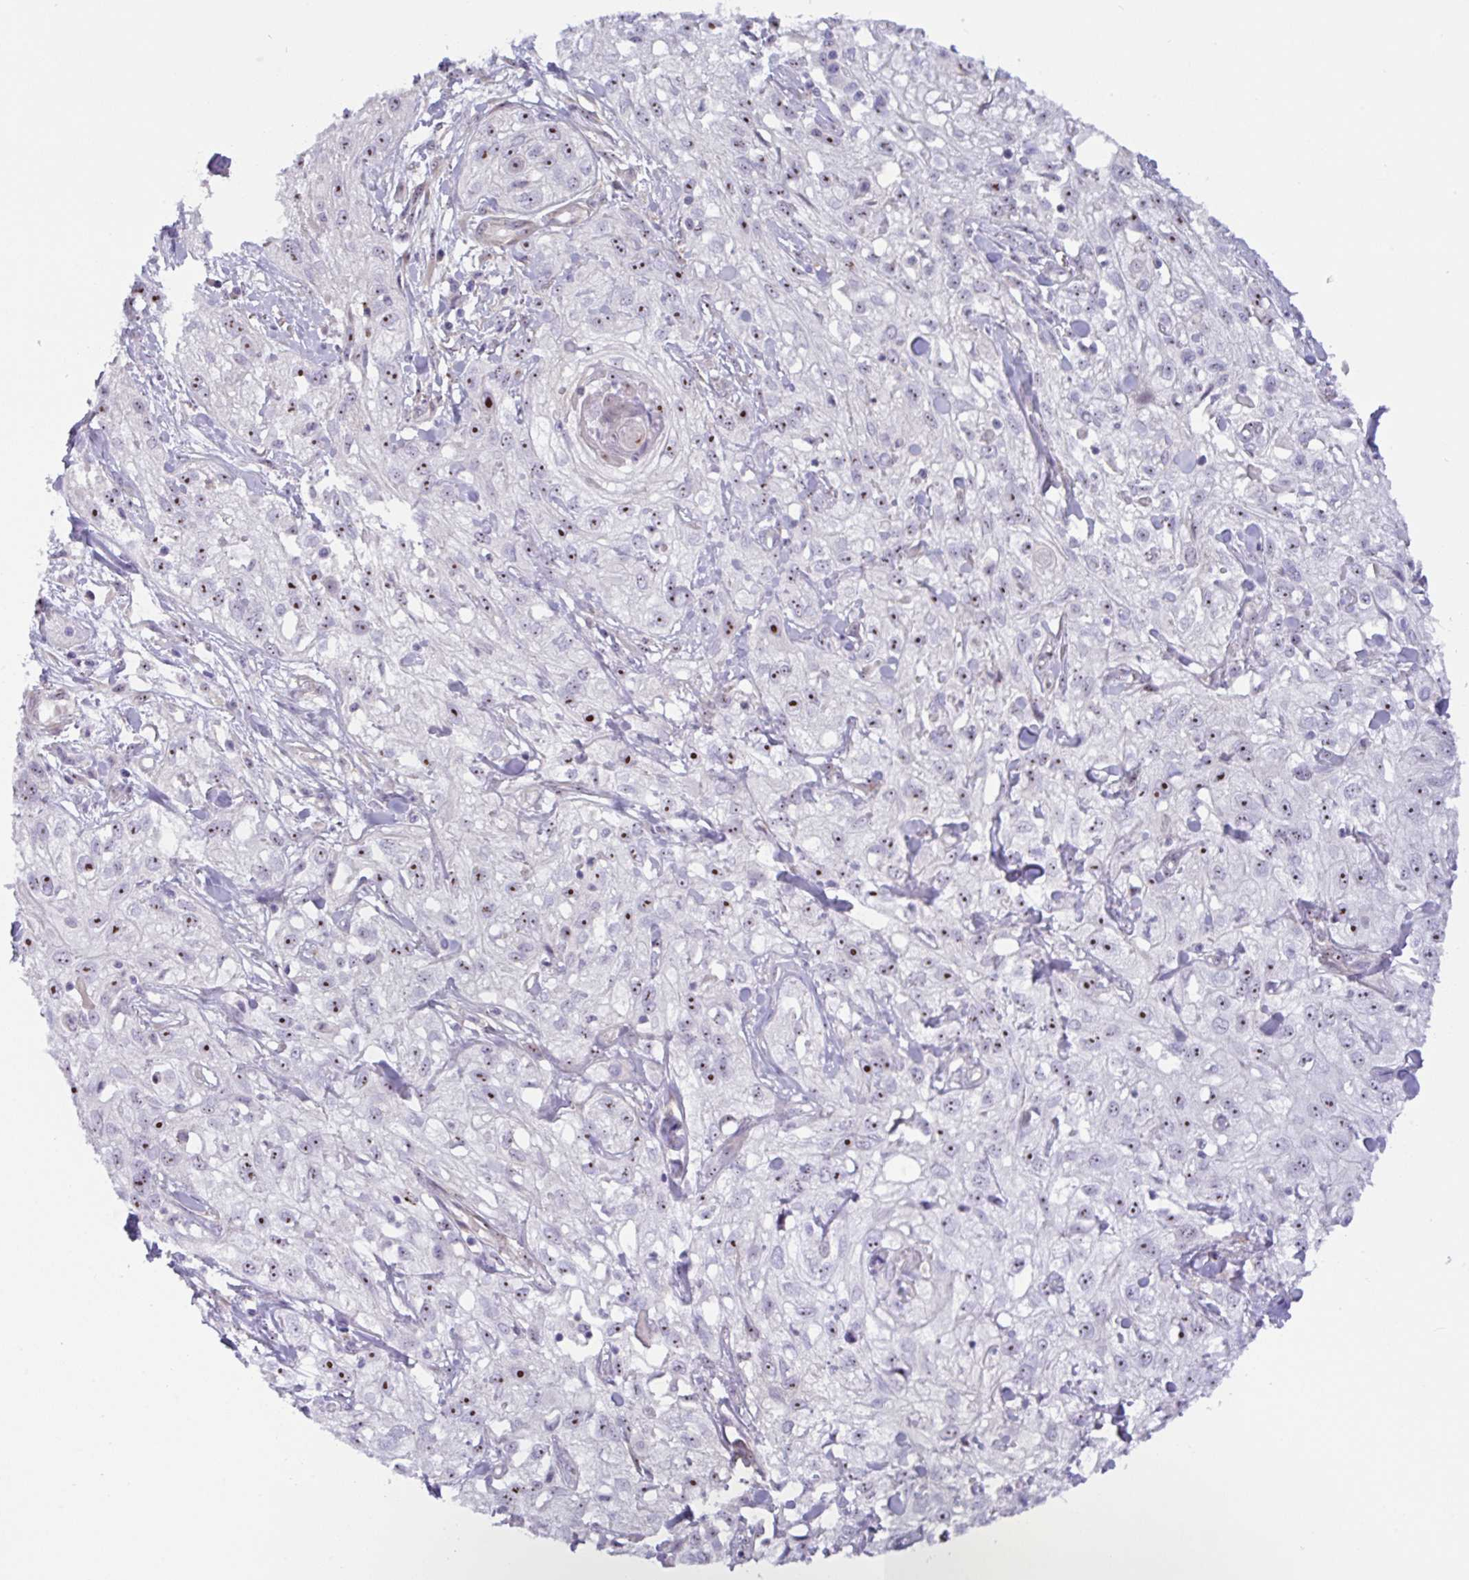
{"staining": {"intensity": "strong", "quantity": "25%-75%", "location": "nuclear"}, "tissue": "skin cancer", "cell_type": "Tumor cells", "image_type": "cancer", "snomed": [{"axis": "morphology", "description": "Squamous cell carcinoma, NOS"}, {"axis": "topography", "description": "Skin"}, {"axis": "topography", "description": "Vulva"}], "caption": "IHC micrograph of neoplastic tissue: human skin squamous cell carcinoma stained using immunohistochemistry reveals high levels of strong protein expression localized specifically in the nuclear of tumor cells, appearing as a nuclear brown color.", "gene": "MXRA8", "patient": {"sex": "female", "age": 86}}